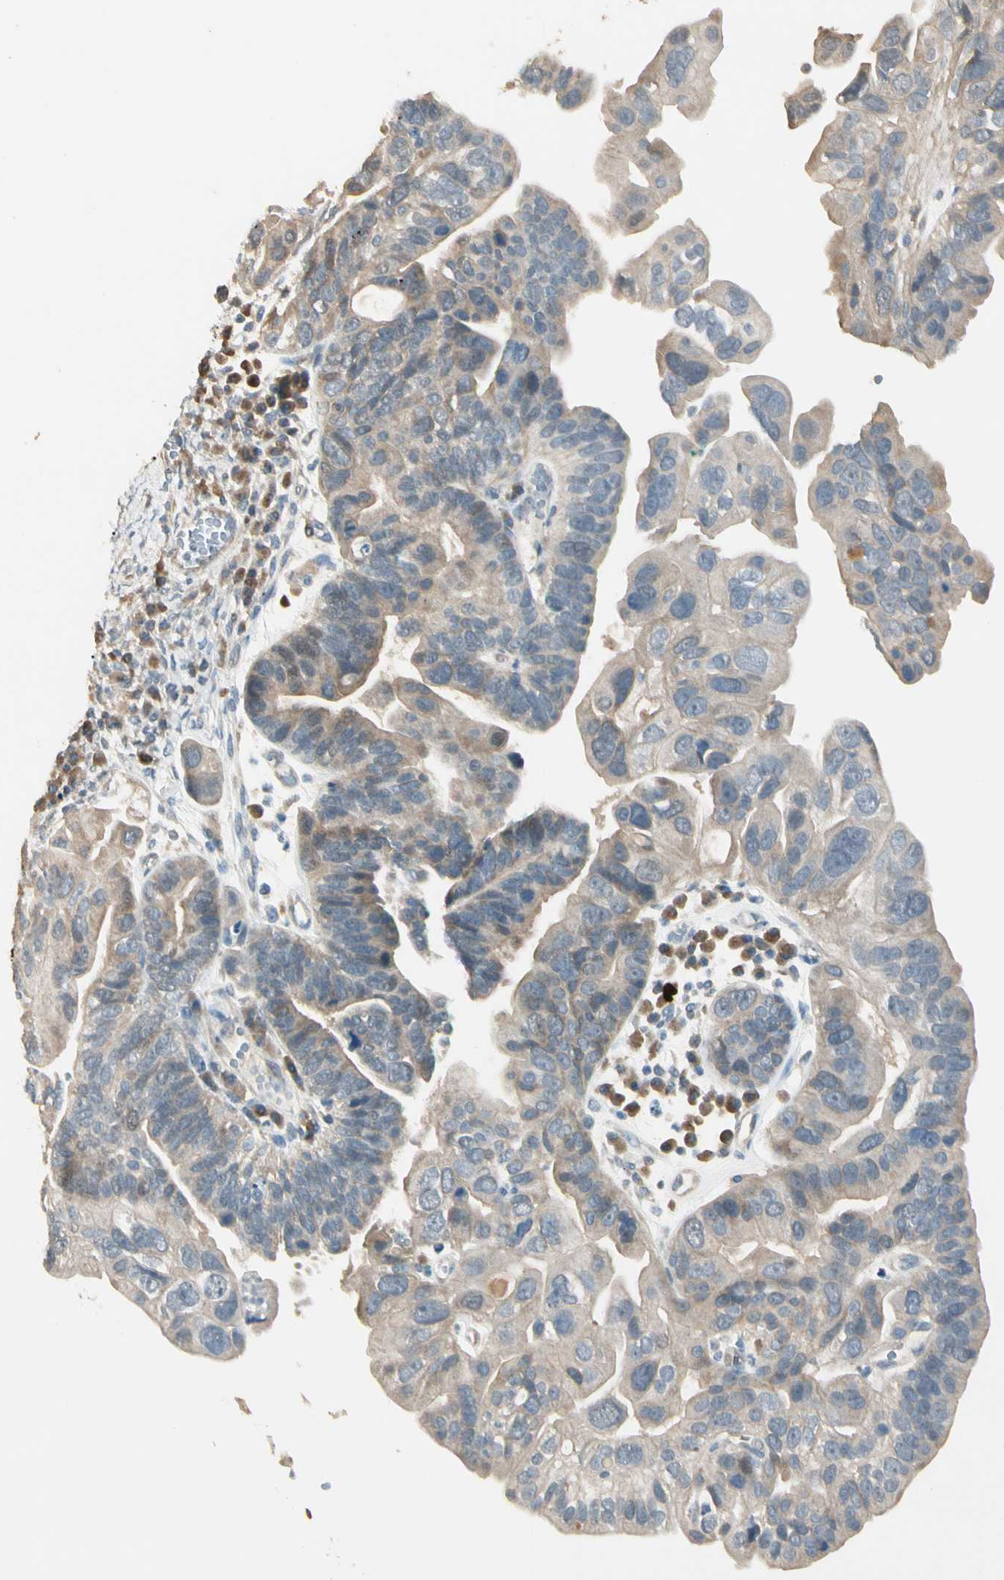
{"staining": {"intensity": "moderate", "quantity": "<25%", "location": "cytoplasmic/membranous"}, "tissue": "ovarian cancer", "cell_type": "Tumor cells", "image_type": "cancer", "snomed": [{"axis": "morphology", "description": "Cystadenocarcinoma, serous, NOS"}, {"axis": "topography", "description": "Ovary"}], "caption": "About <25% of tumor cells in ovarian cancer exhibit moderate cytoplasmic/membranous protein staining as visualized by brown immunohistochemical staining.", "gene": "GNE", "patient": {"sex": "female", "age": 56}}